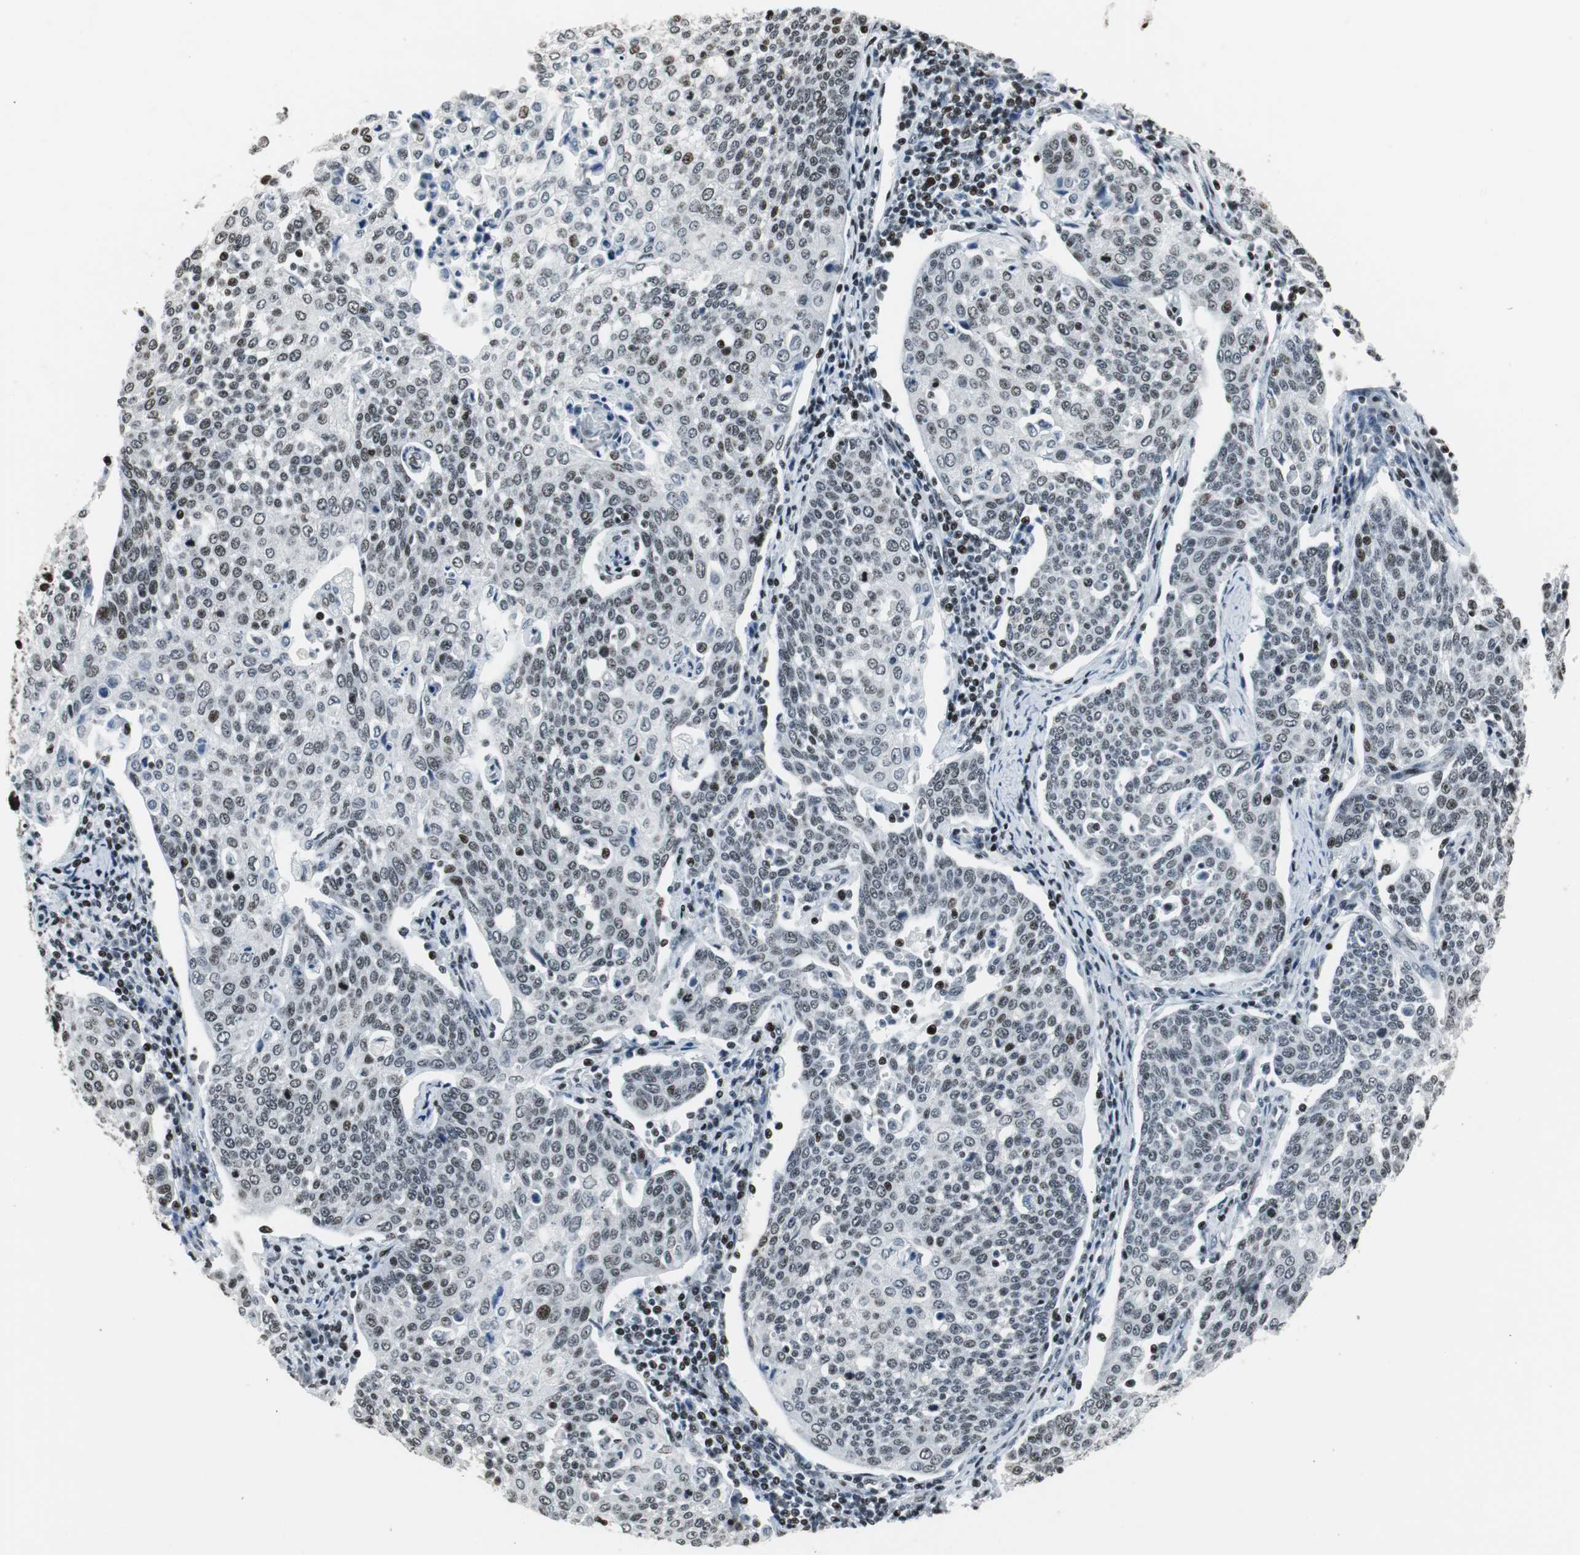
{"staining": {"intensity": "weak", "quantity": "25%-75%", "location": "nuclear"}, "tissue": "cervical cancer", "cell_type": "Tumor cells", "image_type": "cancer", "snomed": [{"axis": "morphology", "description": "Squamous cell carcinoma, NOS"}, {"axis": "topography", "description": "Cervix"}], "caption": "Tumor cells demonstrate low levels of weak nuclear staining in approximately 25%-75% of cells in cervical cancer (squamous cell carcinoma).", "gene": "RBBP4", "patient": {"sex": "female", "age": 34}}